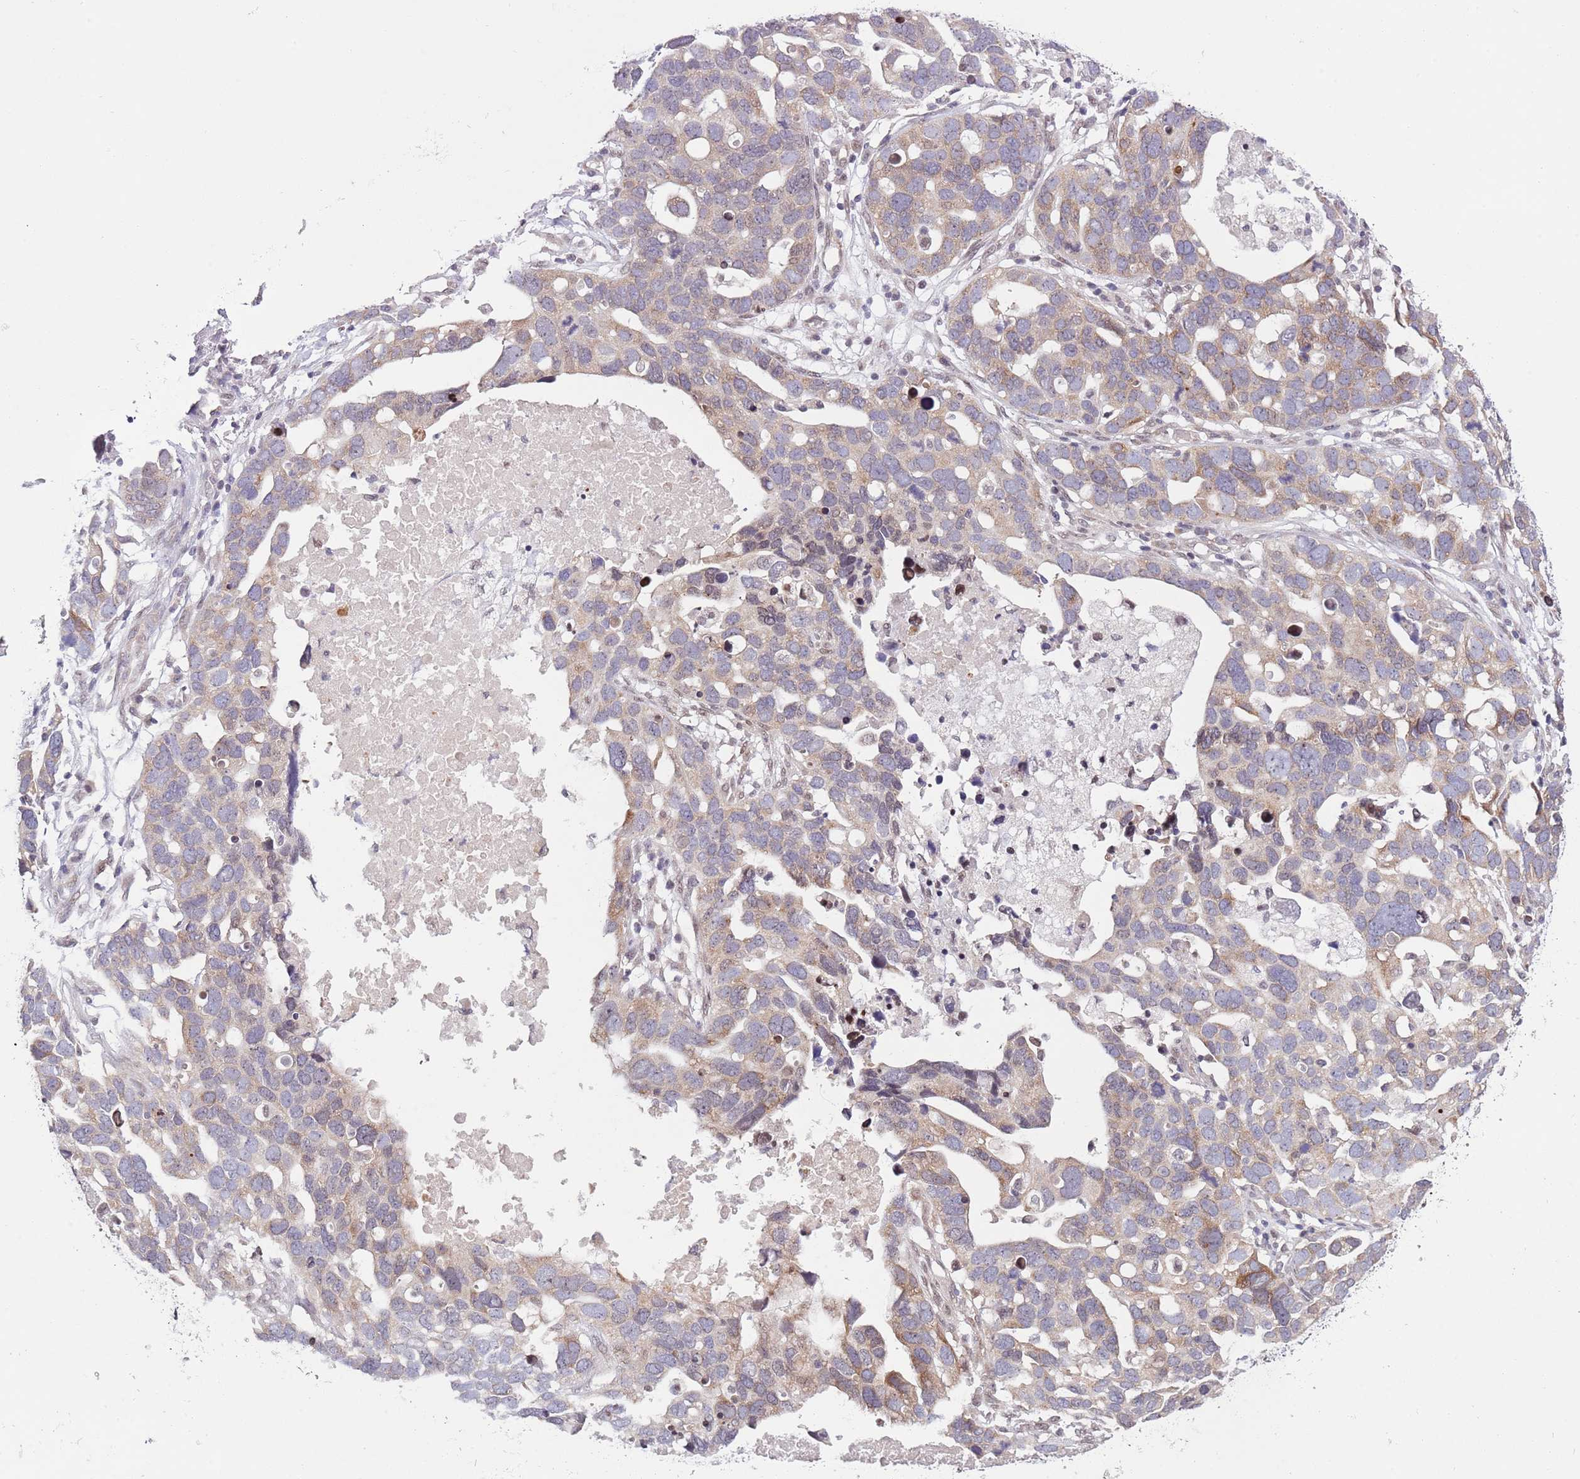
{"staining": {"intensity": "moderate", "quantity": "<25%", "location": "cytoplasmic/membranous"}, "tissue": "ovarian cancer", "cell_type": "Tumor cells", "image_type": "cancer", "snomed": [{"axis": "morphology", "description": "Cystadenocarcinoma, serous, NOS"}, {"axis": "topography", "description": "Ovary"}], "caption": "A brown stain highlights moderate cytoplasmic/membranous positivity of a protein in serous cystadenocarcinoma (ovarian) tumor cells.", "gene": "SLC25A32", "patient": {"sex": "female", "age": 54}}